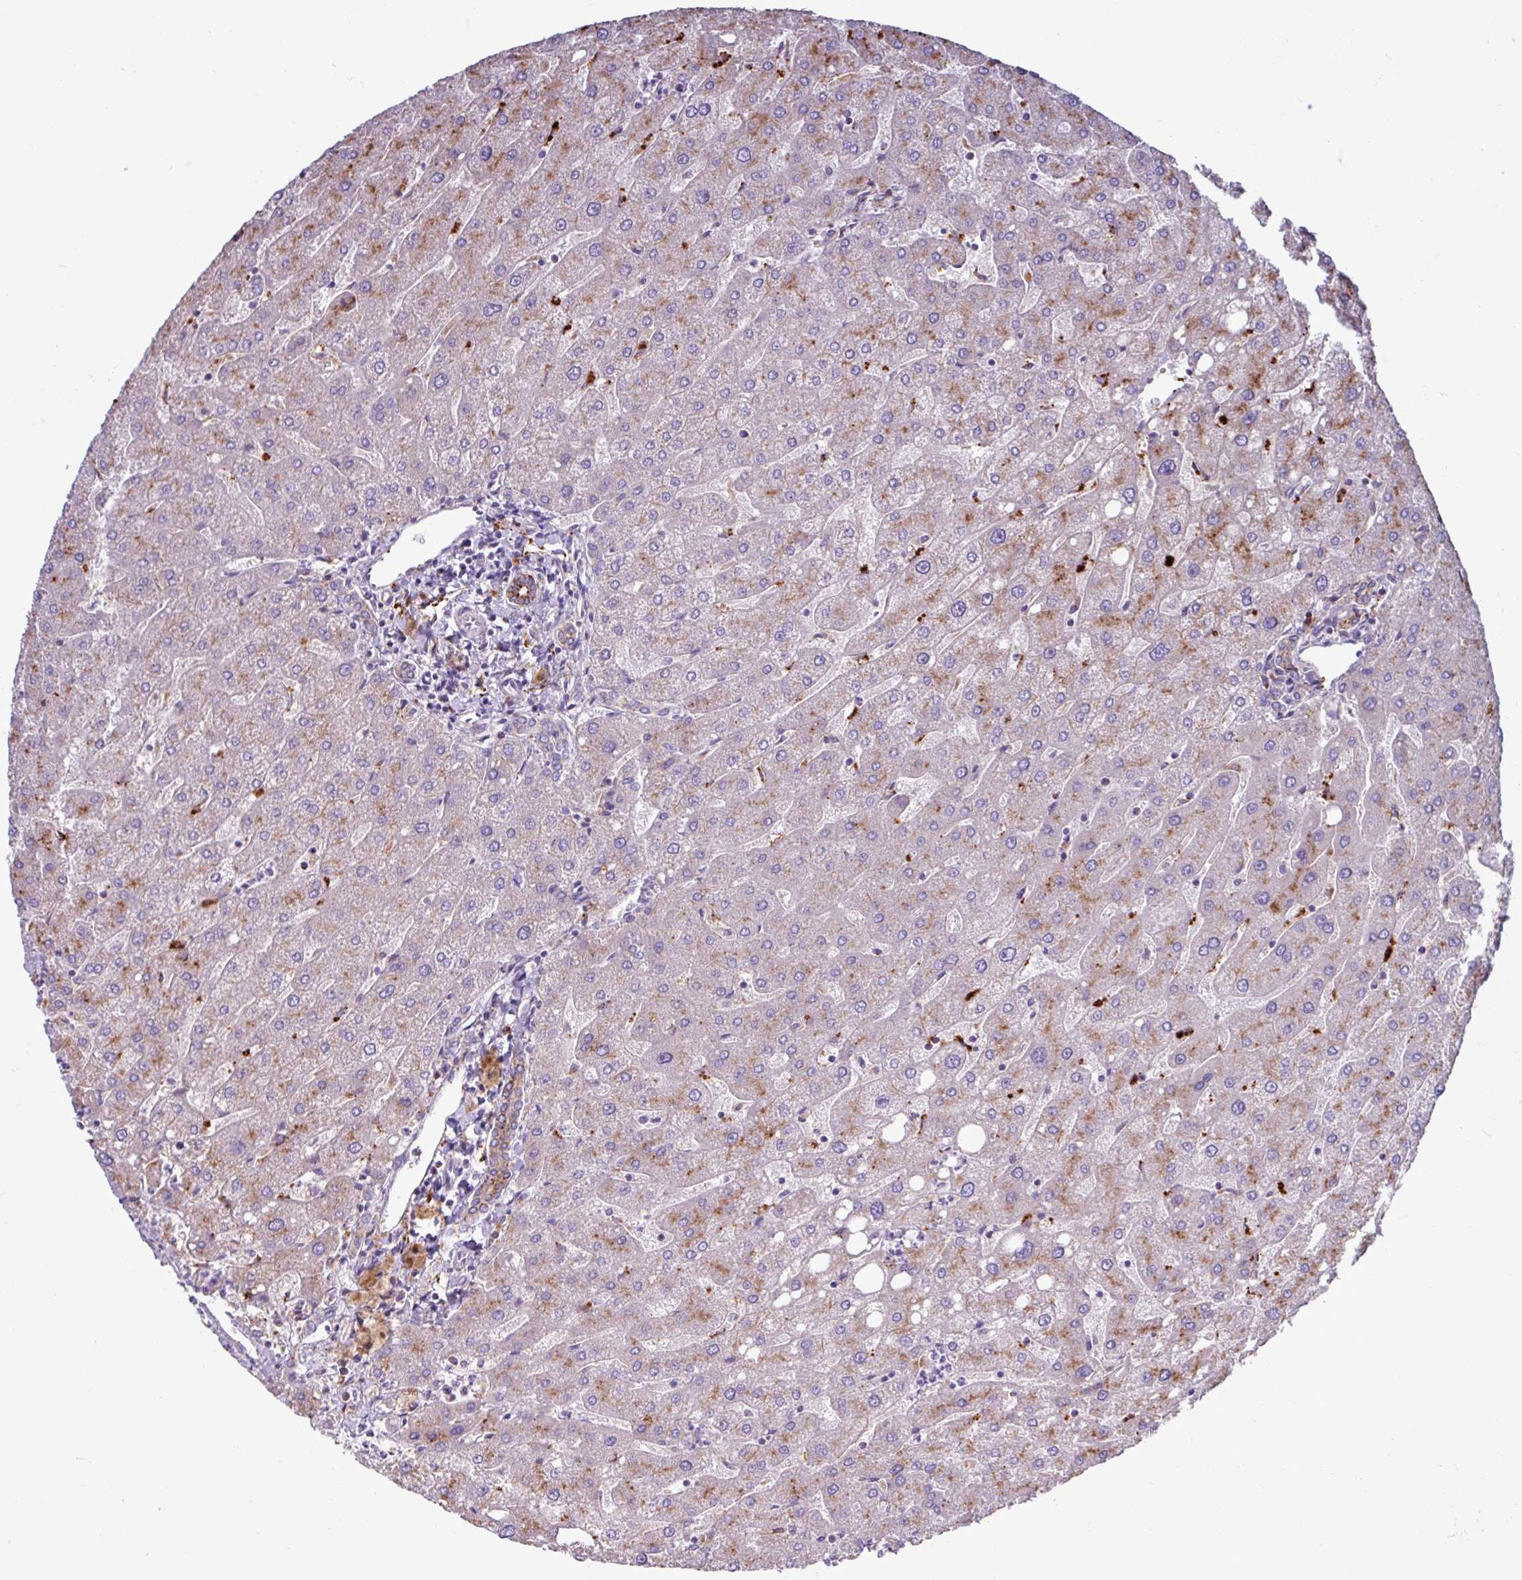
{"staining": {"intensity": "moderate", "quantity": ">75%", "location": "cytoplasmic/membranous"}, "tissue": "liver", "cell_type": "Cholangiocytes", "image_type": "normal", "snomed": [{"axis": "morphology", "description": "Normal tissue, NOS"}, {"axis": "topography", "description": "Liver"}], "caption": "The image exhibits immunohistochemical staining of benign liver. There is moderate cytoplasmic/membranous staining is present in about >75% of cholangiocytes. The staining was performed using DAB to visualize the protein expression in brown, while the nuclei were stained in blue with hematoxylin (Magnification: 20x).", "gene": "AMIGO2", "patient": {"sex": "male", "age": 67}}